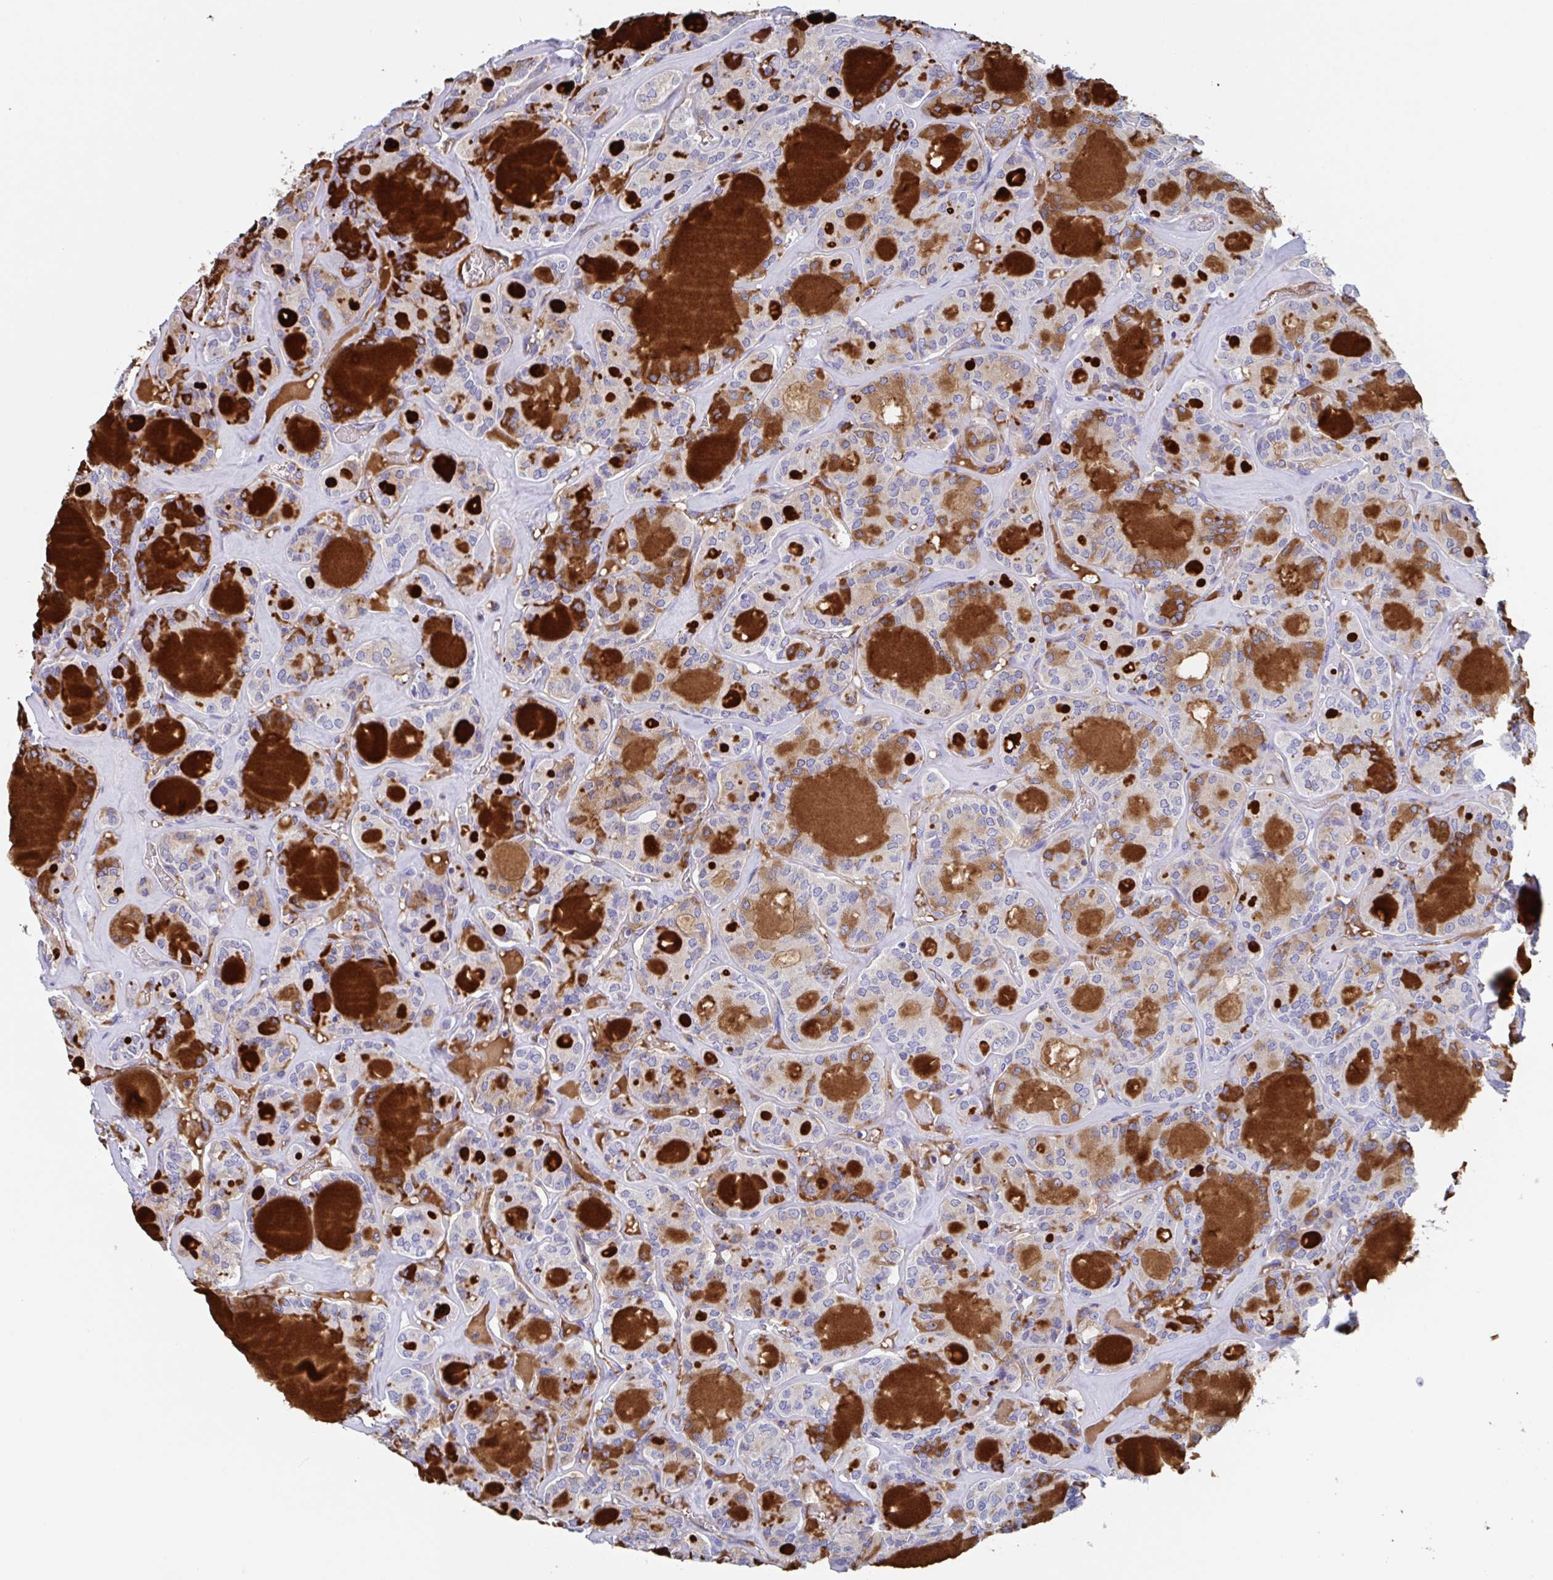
{"staining": {"intensity": "moderate", "quantity": "25%-75%", "location": "cytoplasmic/membranous"}, "tissue": "thyroid cancer", "cell_type": "Tumor cells", "image_type": "cancer", "snomed": [{"axis": "morphology", "description": "Papillary adenocarcinoma, NOS"}, {"axis": "topography", "description": "Thyroid gland"}], "caption": "Brown immunohistochemical staining in human thyroid cancer exhibits moderate cytoplasmic/membranous expression in about 25%-75% of tumor cells.", "gene": "ZPBP", "patient": {"sex": "male", "age": 87}}